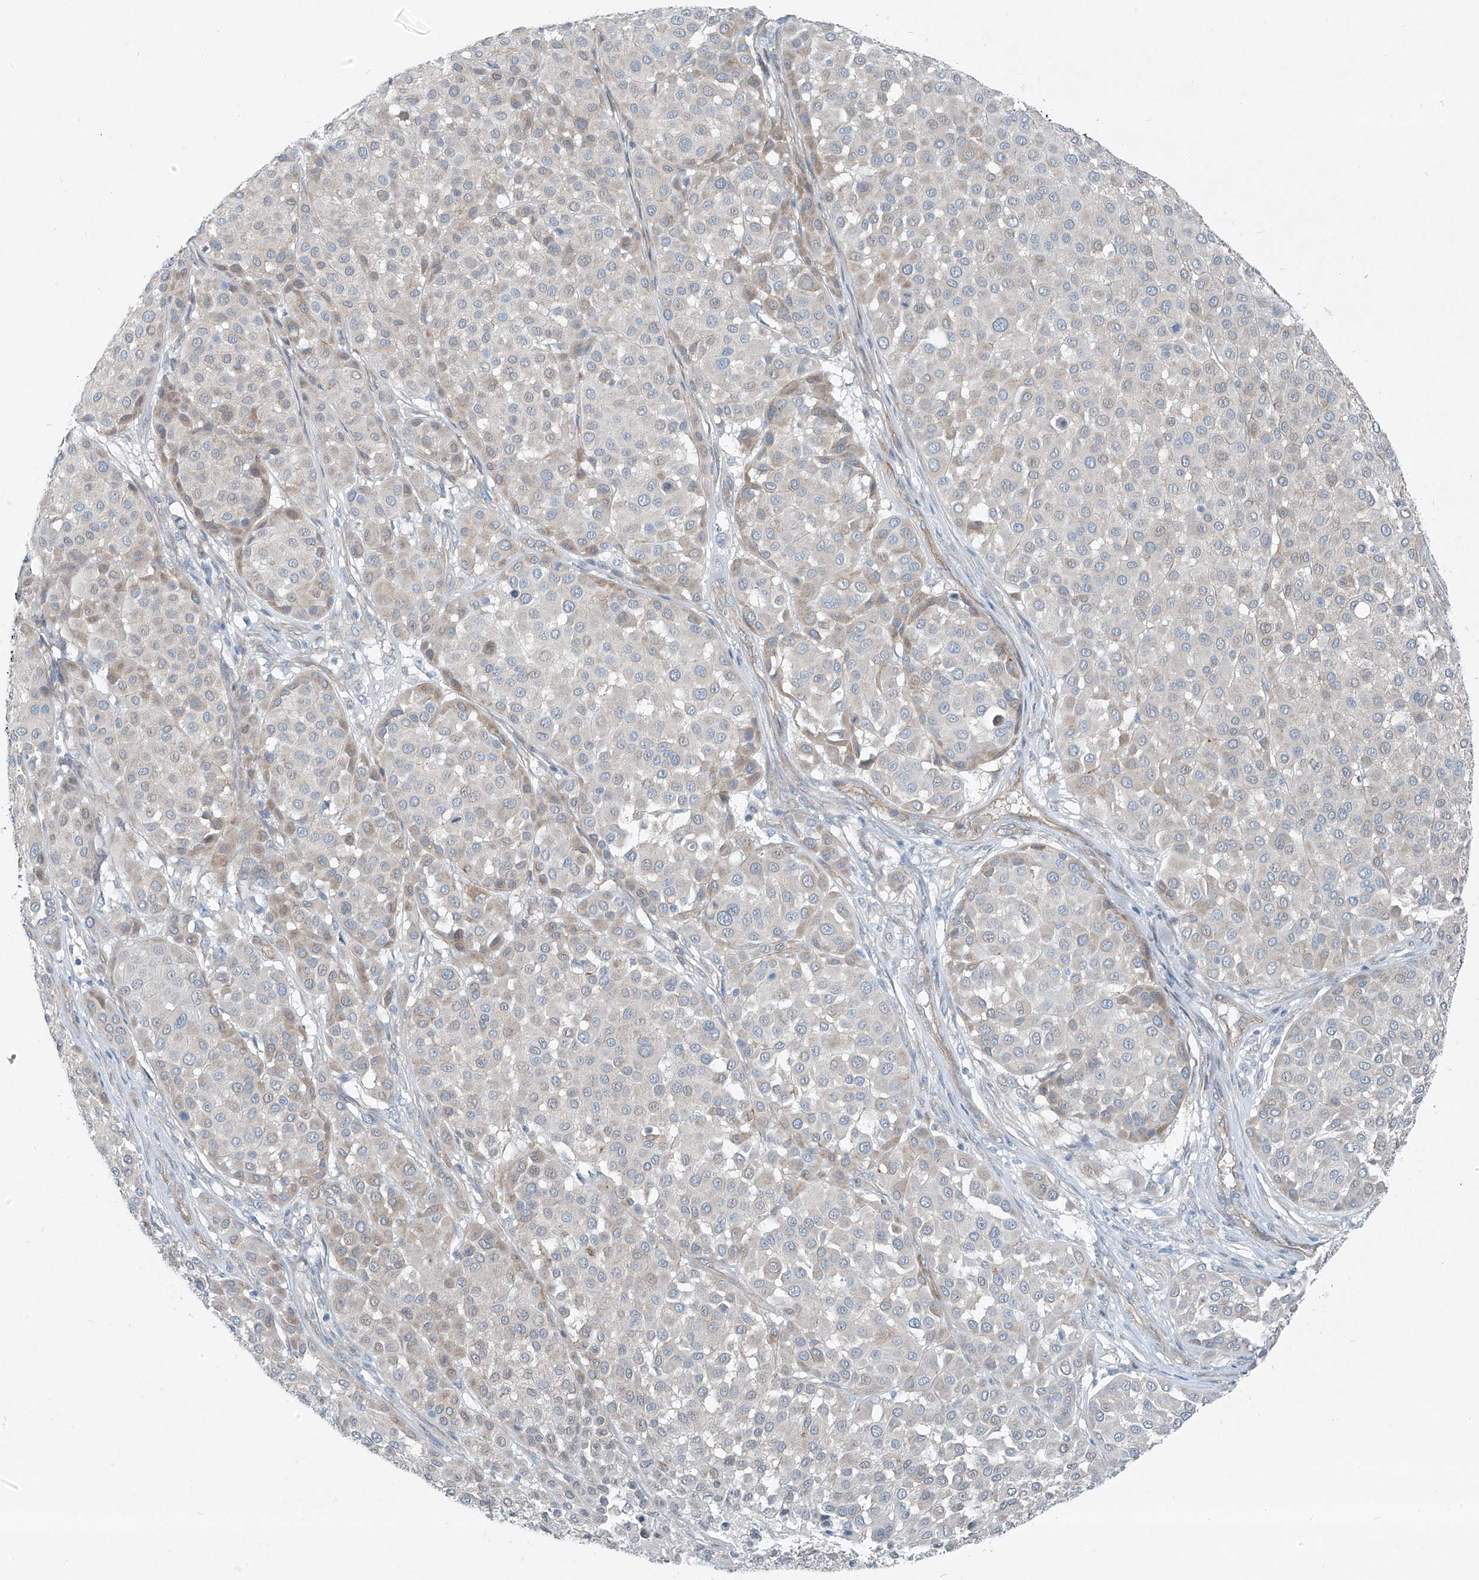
{"staining": {"intensity": "negative", "quantity": "none", "location": "none"}, "tissue": "melanoma", "cell_type": "Tumor cells", "image_type": "cancer", "snomed": [{"axis": "morphology", "description": "Malignant melanoma, Metastatic site"}, {"axis": "topography", "description": "Soft tissue"}], "caption": "A histopathology image of human melanoma is negative for staining in tumor cells.", "gene": "TNS2", "patient": {"sex": "male", "age": 41}}